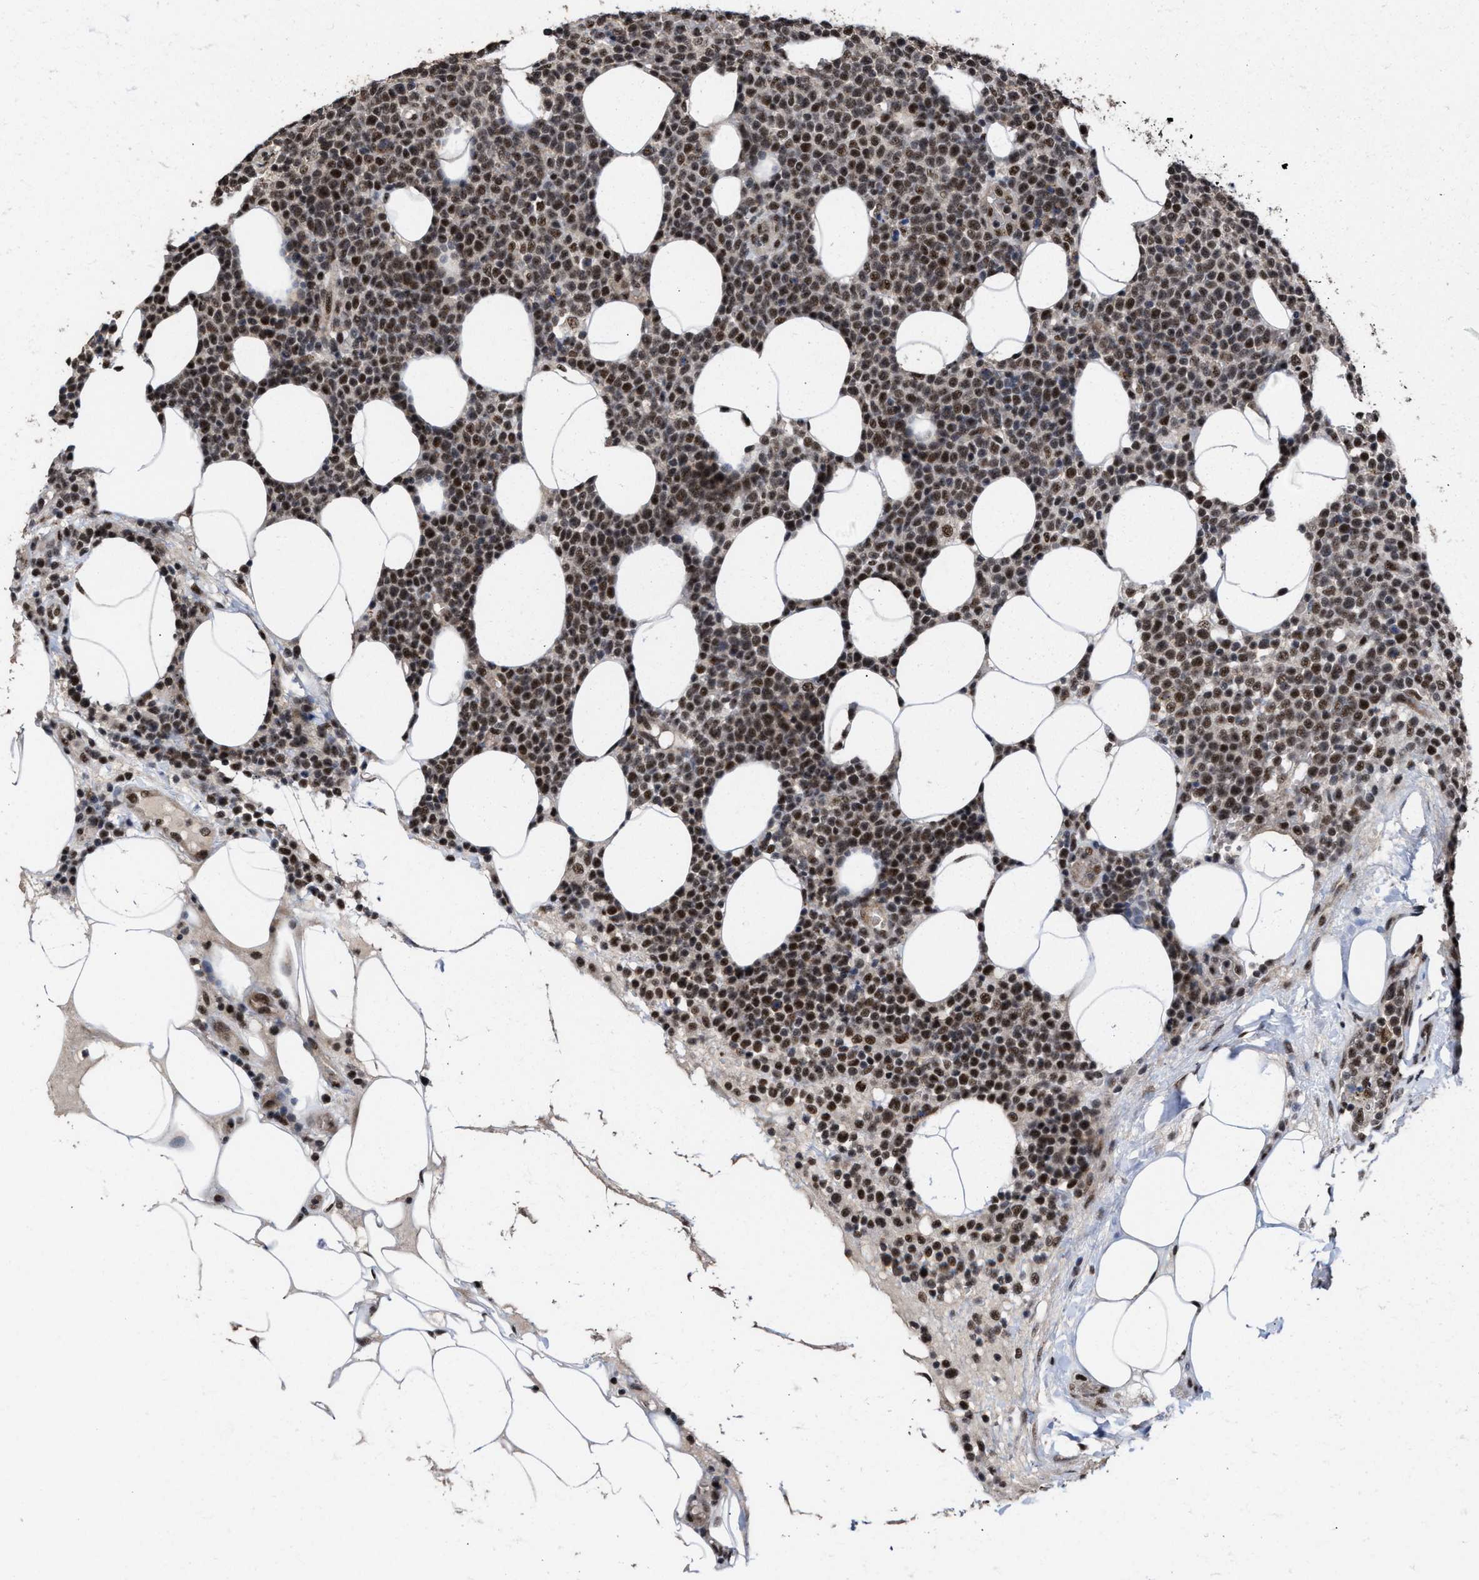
{"staining": {"intensity": "strong", "quantity": ">75%", "location": "nuclear"}, "tissue": "lymphoma", "cell_type": "Tumor cells", "image_type": "cancer", "snomed": [{"axis": "morphology", "description": "Malignant lymphoma, non-Hodgkin's type, High grade"}, {"axis": "topography", "description": "Lymph node"}], "caption": "Protein staining exhibits strong nuclear expression in approximately >75% of tumor cells in lymphoma.", "gene": "EIF4A3", "patient": {"sex": "male", "age": 61}}